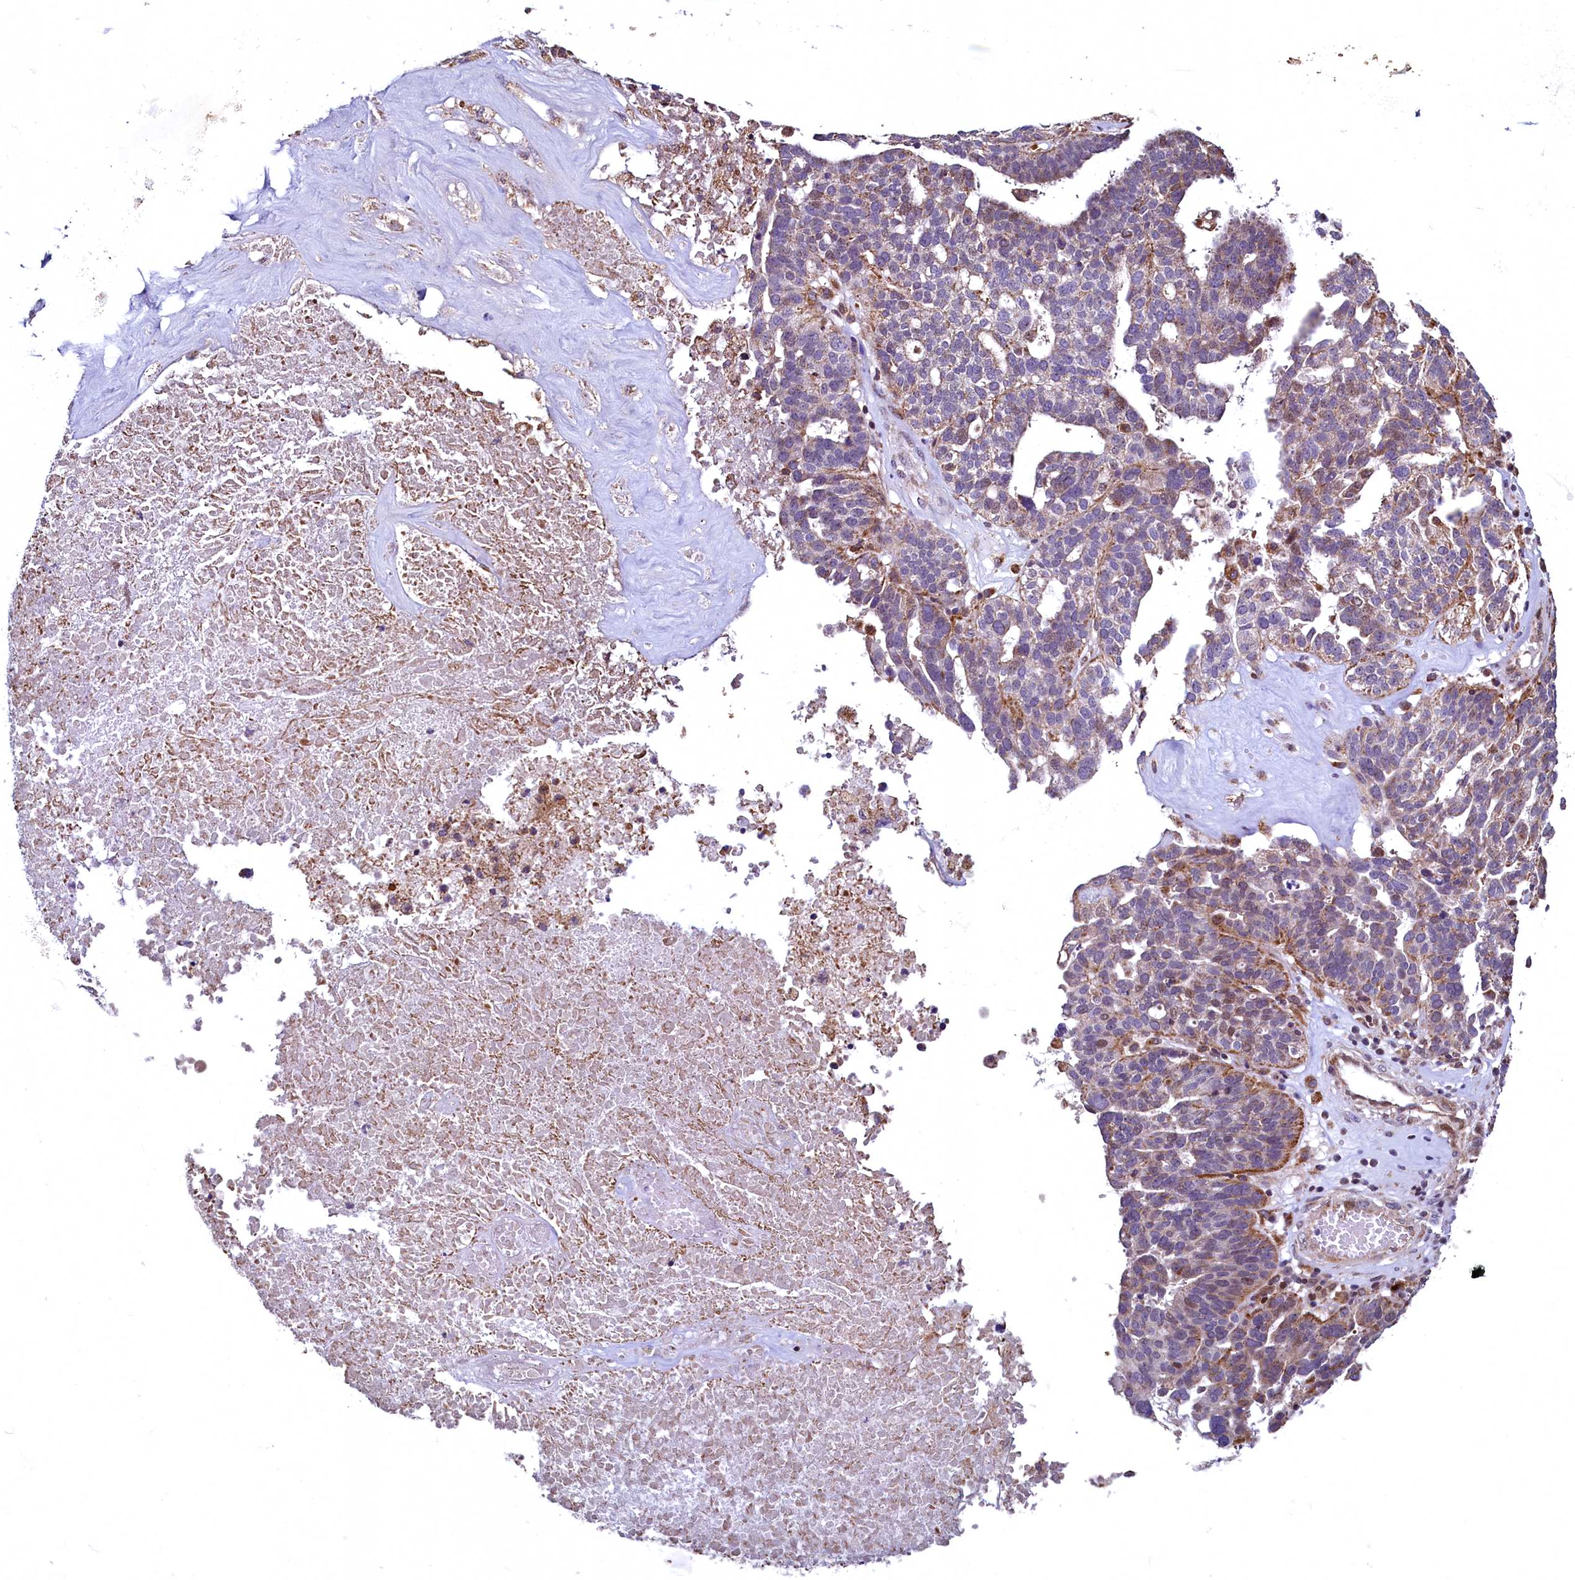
{"staining": {"intensity": "moderate", "quantity": "<25%", "location": "cytoplasmic/membranous,nuclear"}, "tissue": "ovarian cancer", "cell_type": "Tumor cells", "image_type": "cancer", "snomed": [{"axis": "morphology", "description": "Cystadenocarcinoma, serous, NOS"}, {"axis": "topography", "description": "Ovary"}], "caption": "This photomicrograph displays ovarian serous cystadenocarcinoma stained with IHC to label a protein in brown. The cytoplasmic/membranous and nuclear of tumor cells show moderate positivity for the protein. Nuclei are counter-stained blue.", "gene": "ZNF577", "patient": {"sex": "female", "age": 59}}